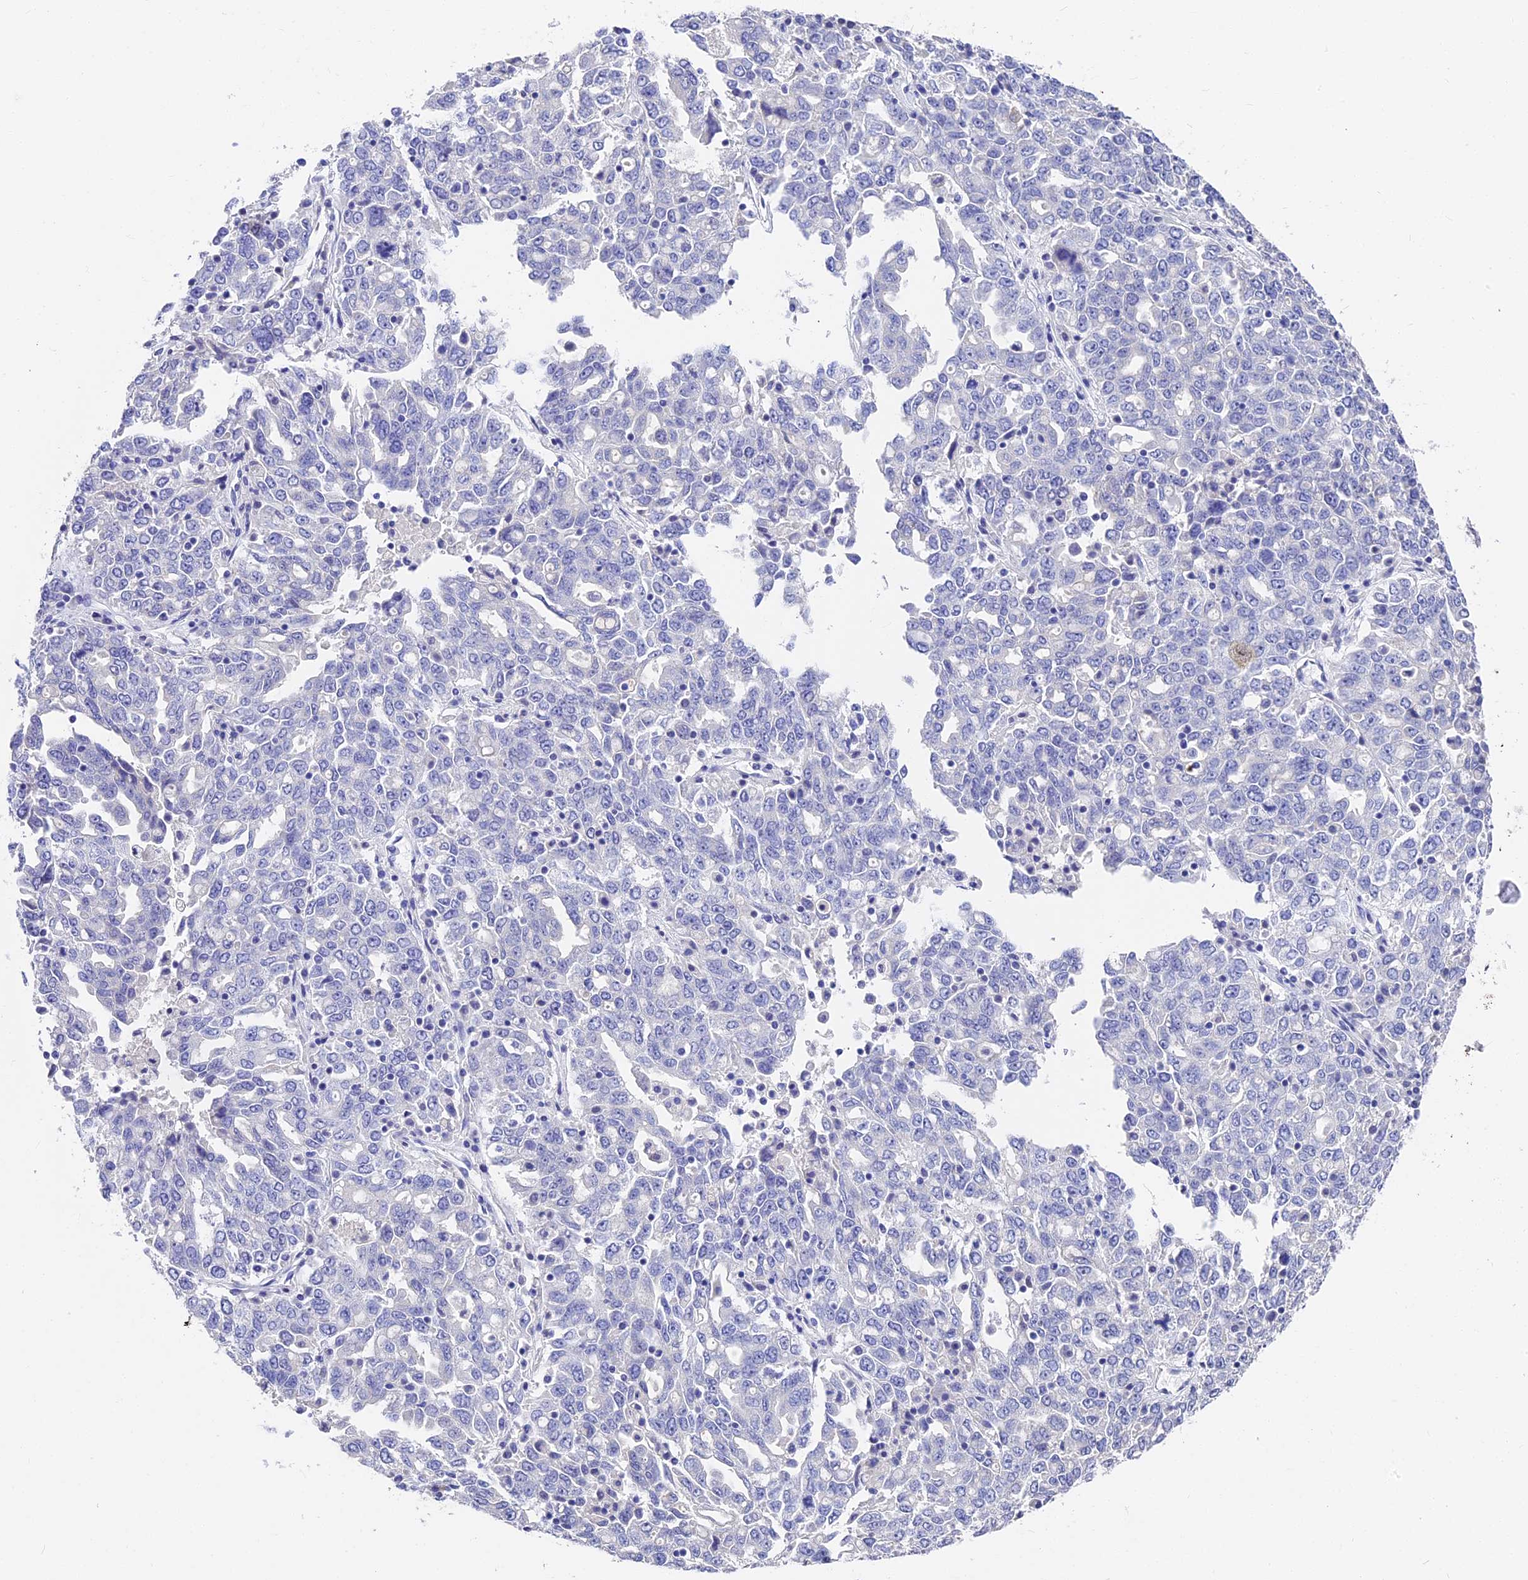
{"staining": {"intensity": "negative", "quantity": "none", "location": "none"}, "tissue": "ovarian cancer", "cell_type": "Tumor cells", "image_type": "cancer", "snomed": [{"axis": "morphology", "description": "Carcinoma, endometroid"}, {"axis": "topography", "description": "Ovary"}], "caption": "Ovarian cancer (endometroid carcinoma) stained for a protein using immunohistochemistry (IHC) displays no expression tumor cells.", "gene": "VPS33B", "patient": {"sex": "female", "age": 62}}